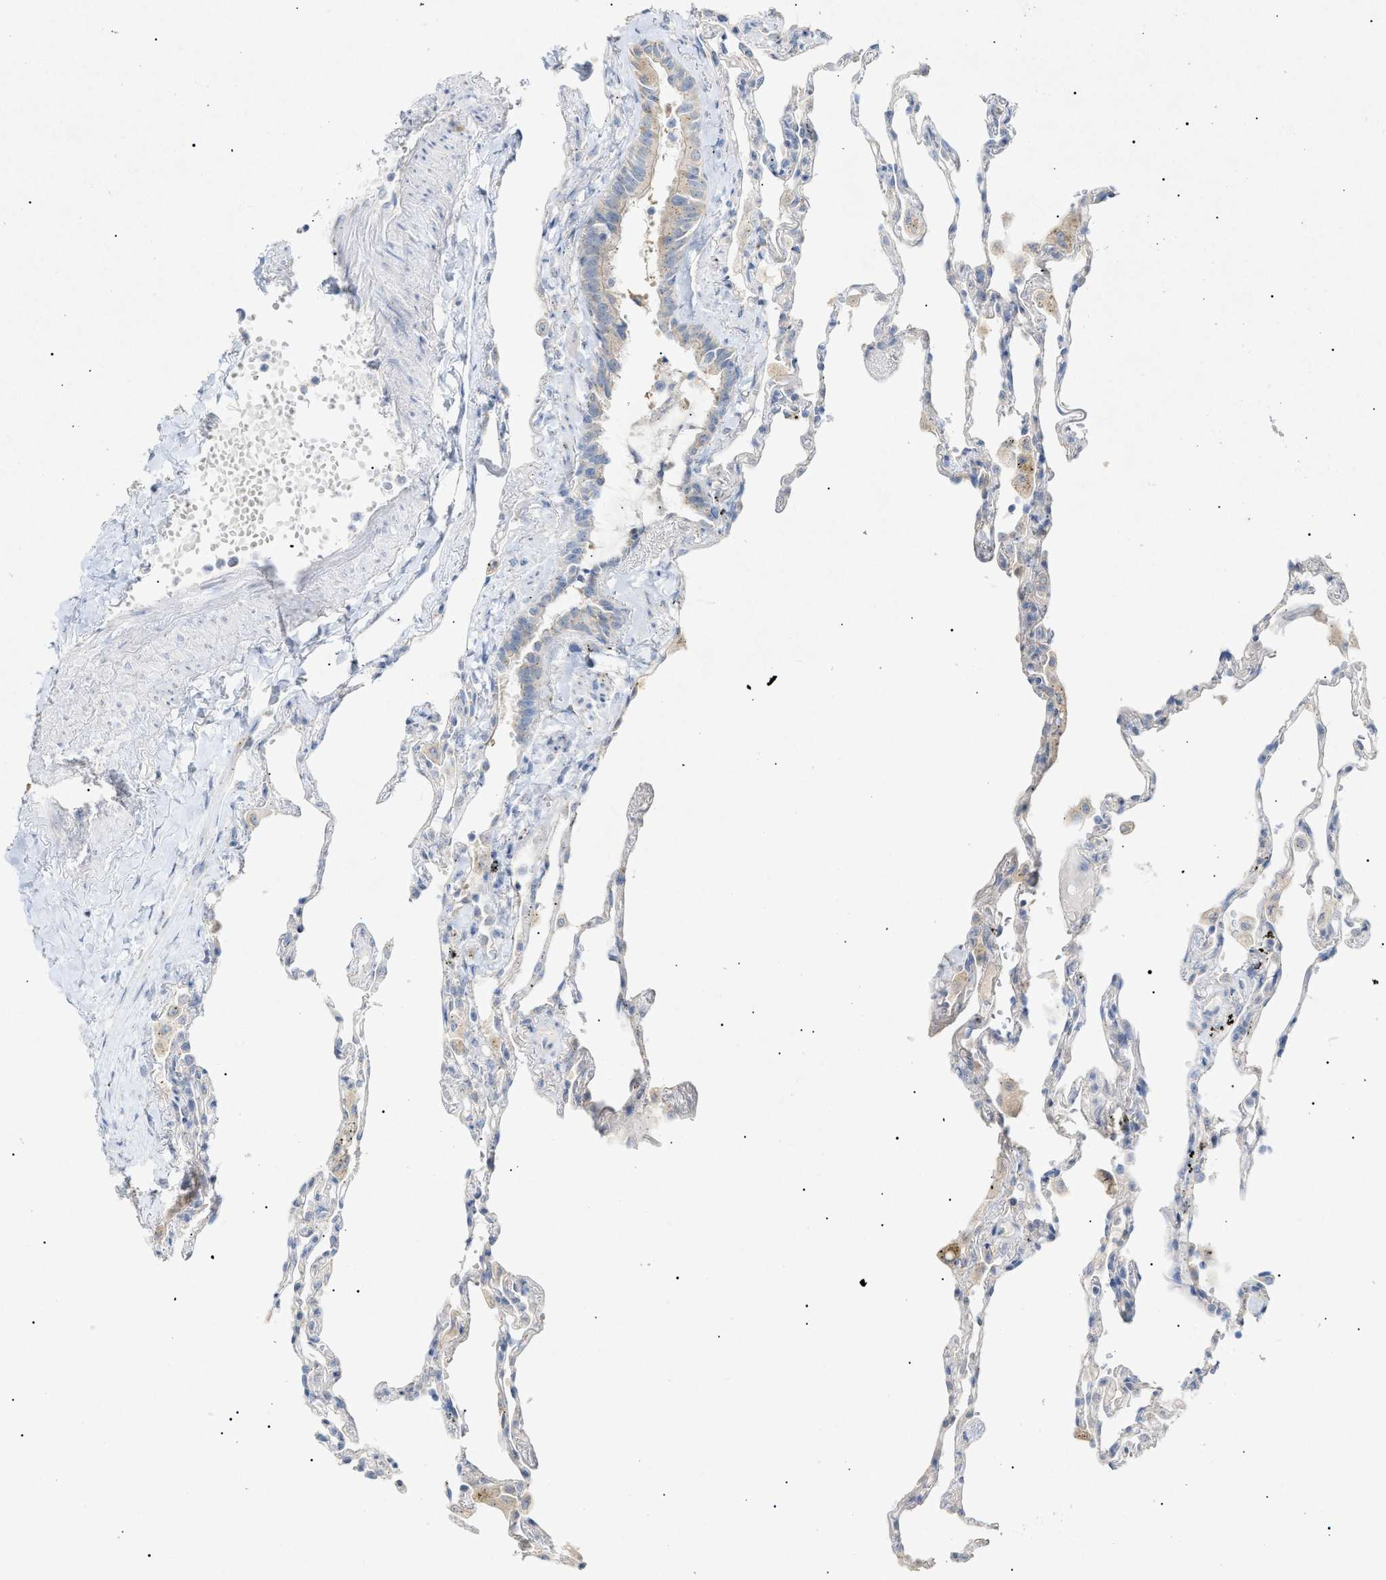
{"staining": {"intensity": "negative", "quantity": "none", "location": "none"}, "tissue": "lung", "cell_type": "Alveolar cells", "image_type": "normal", "snomed": [{"axis": "morphology", "description": "Normal tissue, NOS"}, {"axis": "topography", "description": "Lung"}], "caption": "IHC of benign lung exhibits no expression in alveolar cells.", "gene": "SLC25A31", "patient": {"sex": "male", "age": 59}}